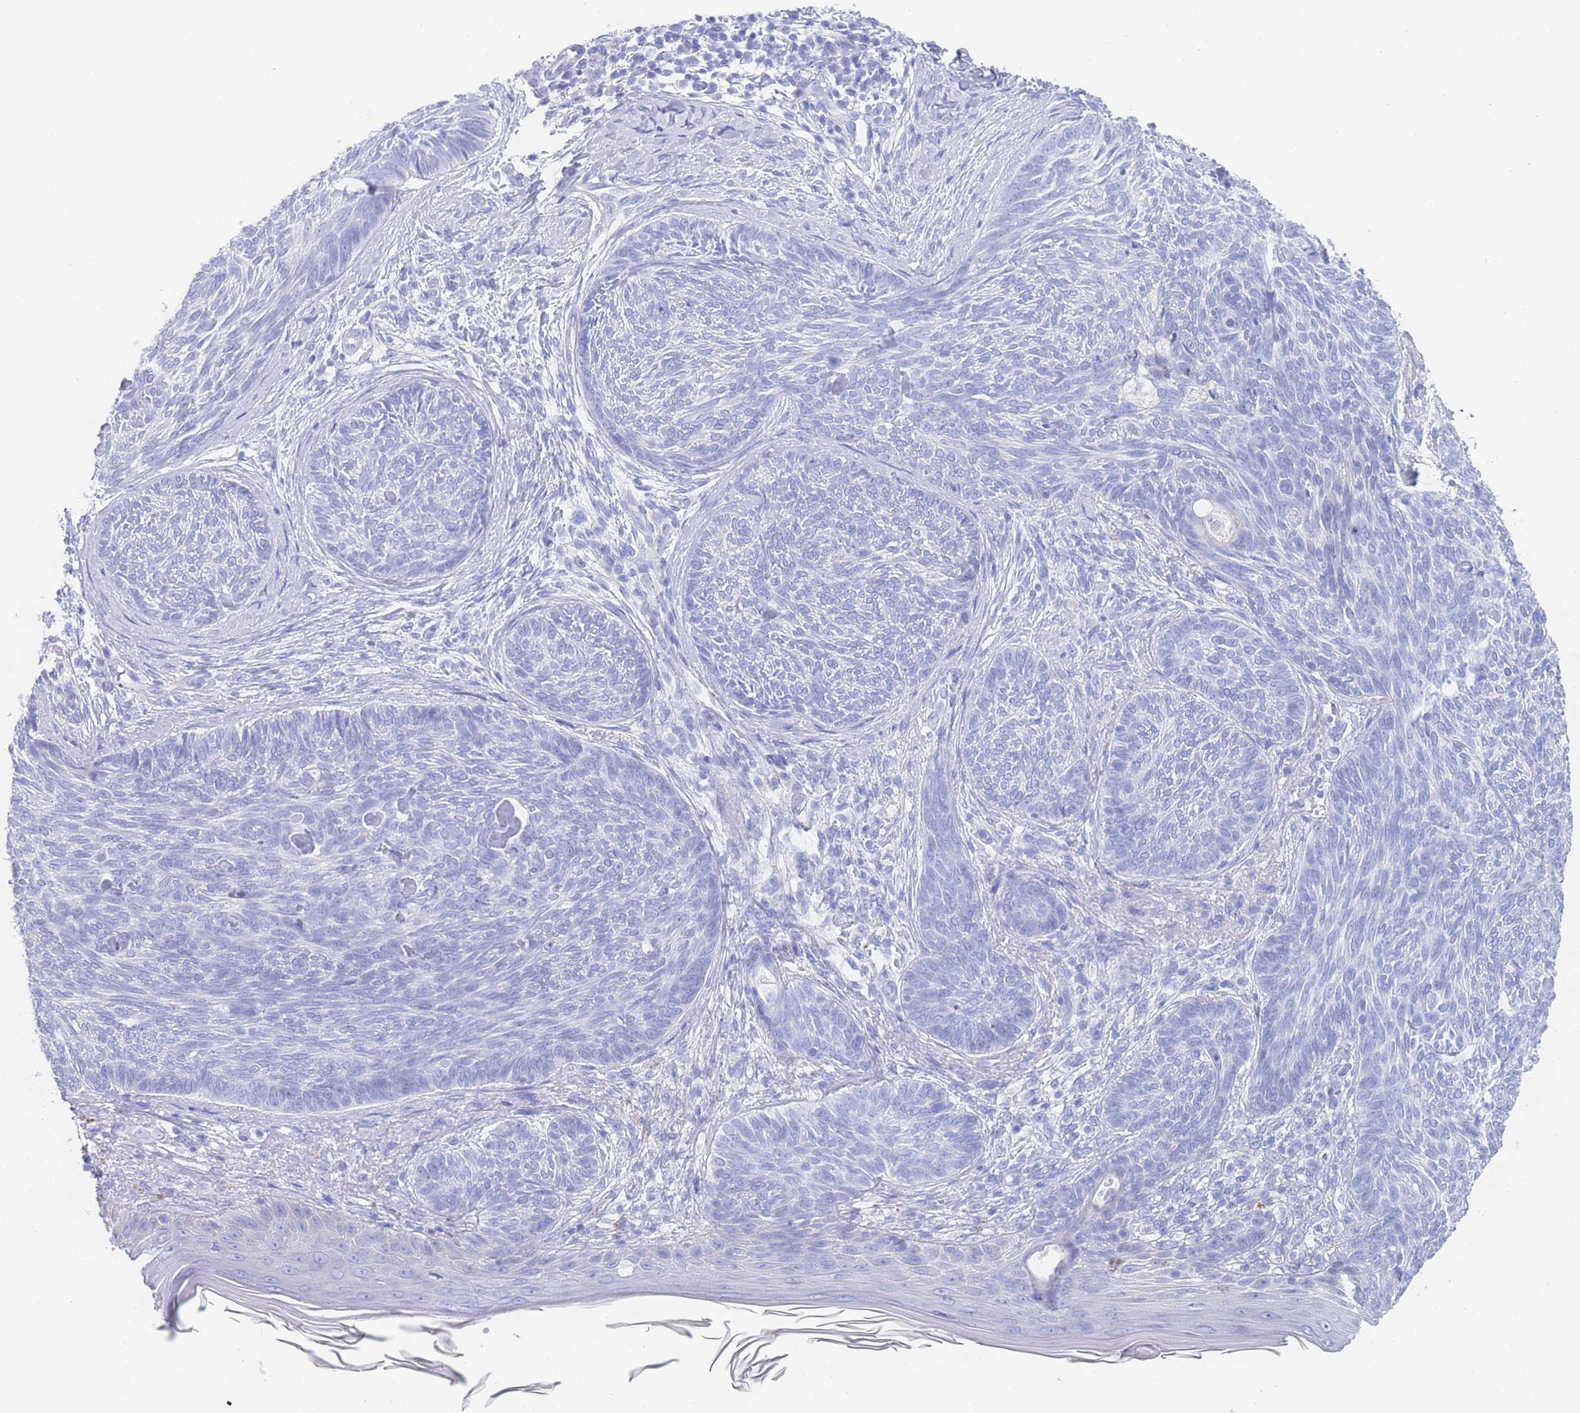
{"staining": {"intensity": "negative", "quantity": "none", "location": "none"}, "tissue": "skin cancer", "cell_type": "Tumor cells", "image_type": "cancer", "snomed": [{"axis": "morphology", "description": "Basal cell carcinoma"}, {"axis": "topography", "description": "Skin"}], "caption": "High magnification brightfield microscopy of skin cancer (basal cell carcinoma) stained with DAB (brown) and counterstained with hematoxylin (blue): tumor cells show no significant expression.", "gene": "LRRC37A", "patient": {"sex": "male", "age": 73}}